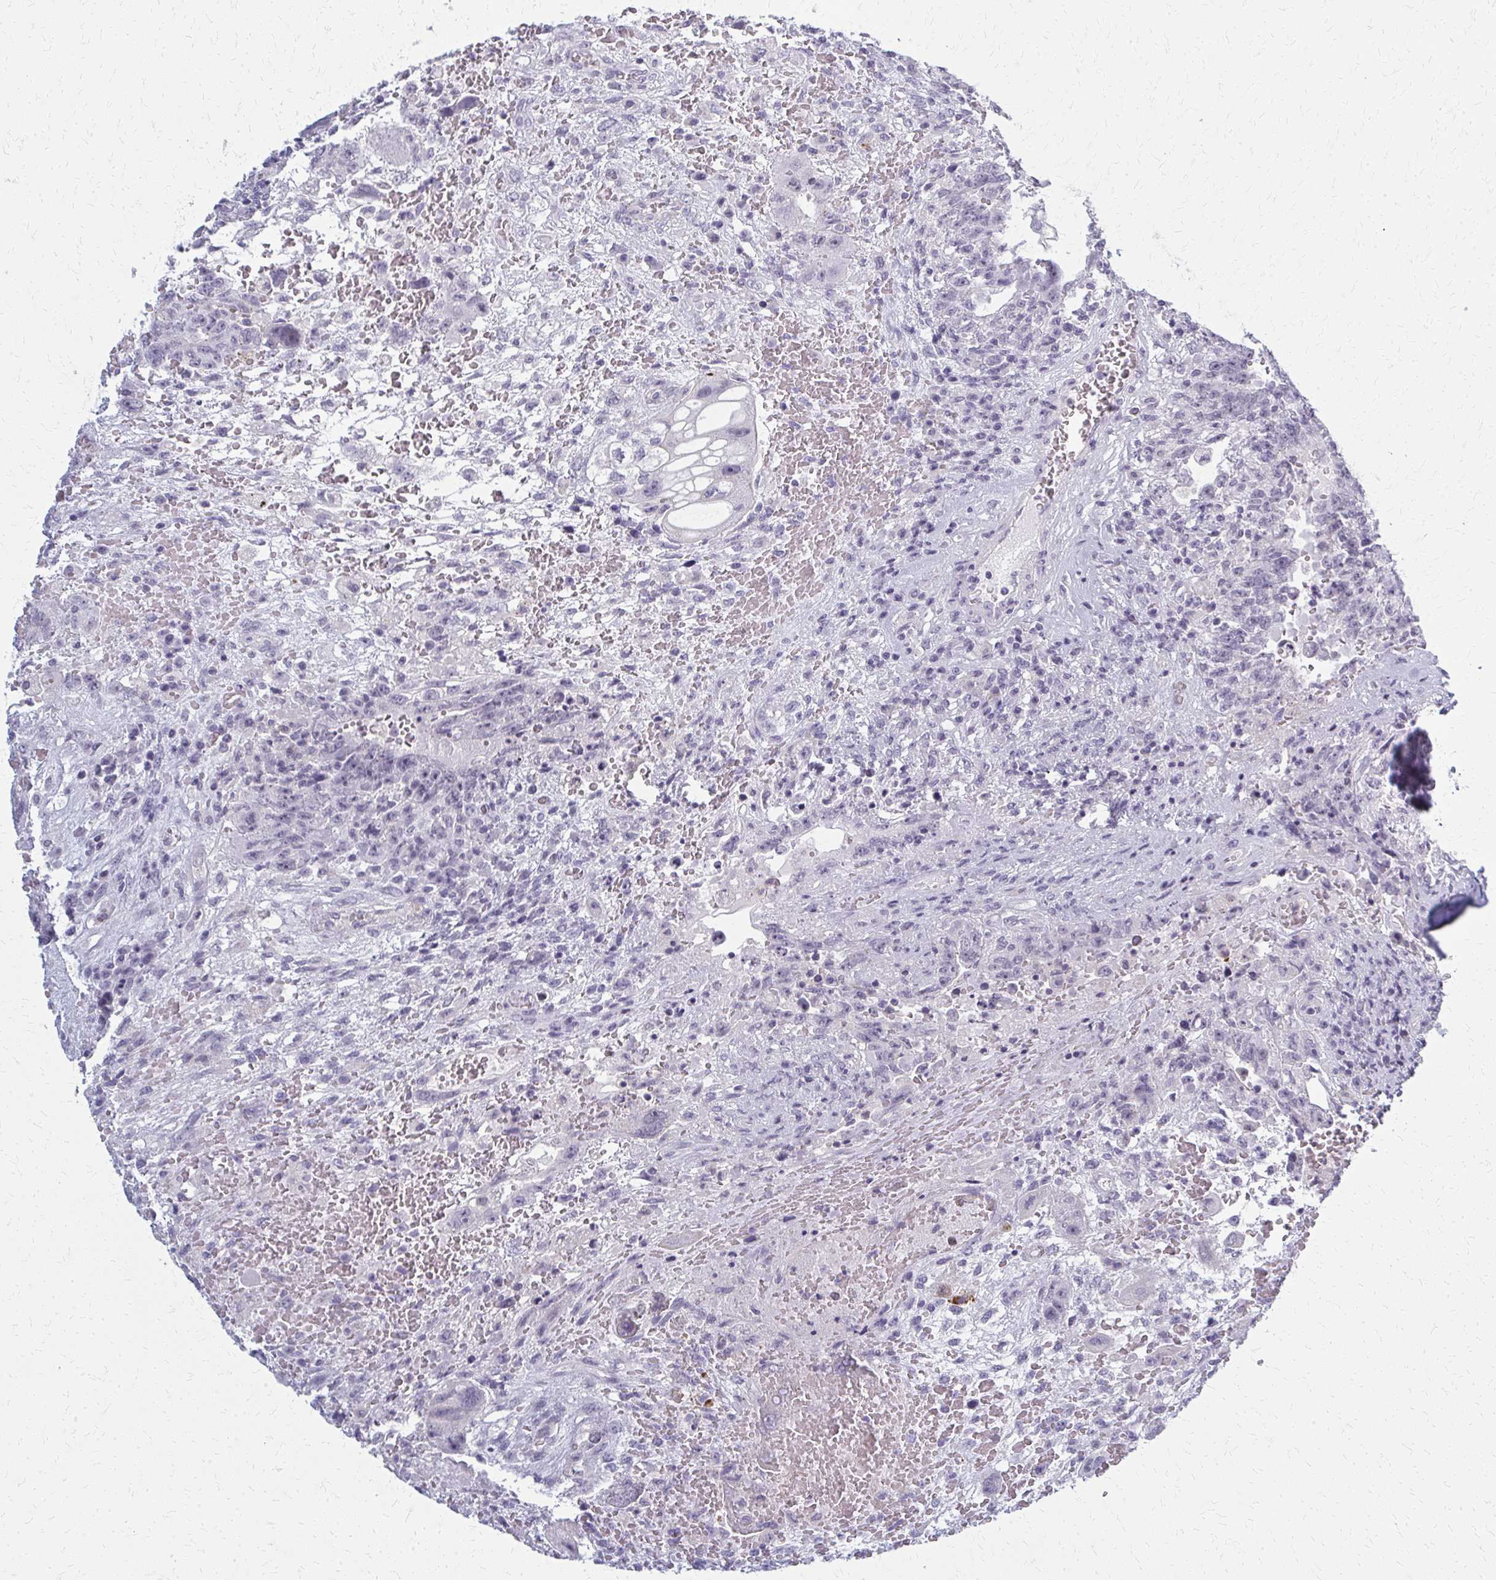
{"staining": {"intensity": "negative", "quantity": "none", "location": "none"}, "tissue": "testis cancer", "cell_type": "Tumor cells", "image_type": "cancer", "snomed": [{"axis": "morphology", "description": "Carcinoma, Embryonal, NOS"}, {"axis": "topography", "description": "Testis"}], "caption": "IHC of testis cancer (embryonal carcinoma) reveals no positivity in tumor cells. (Brightfield microscopy of DAB immunohistochemistry (IHC) at high magnification).", "gene": "CASQ2", "patient": {"sex": "male", "age": 26}}